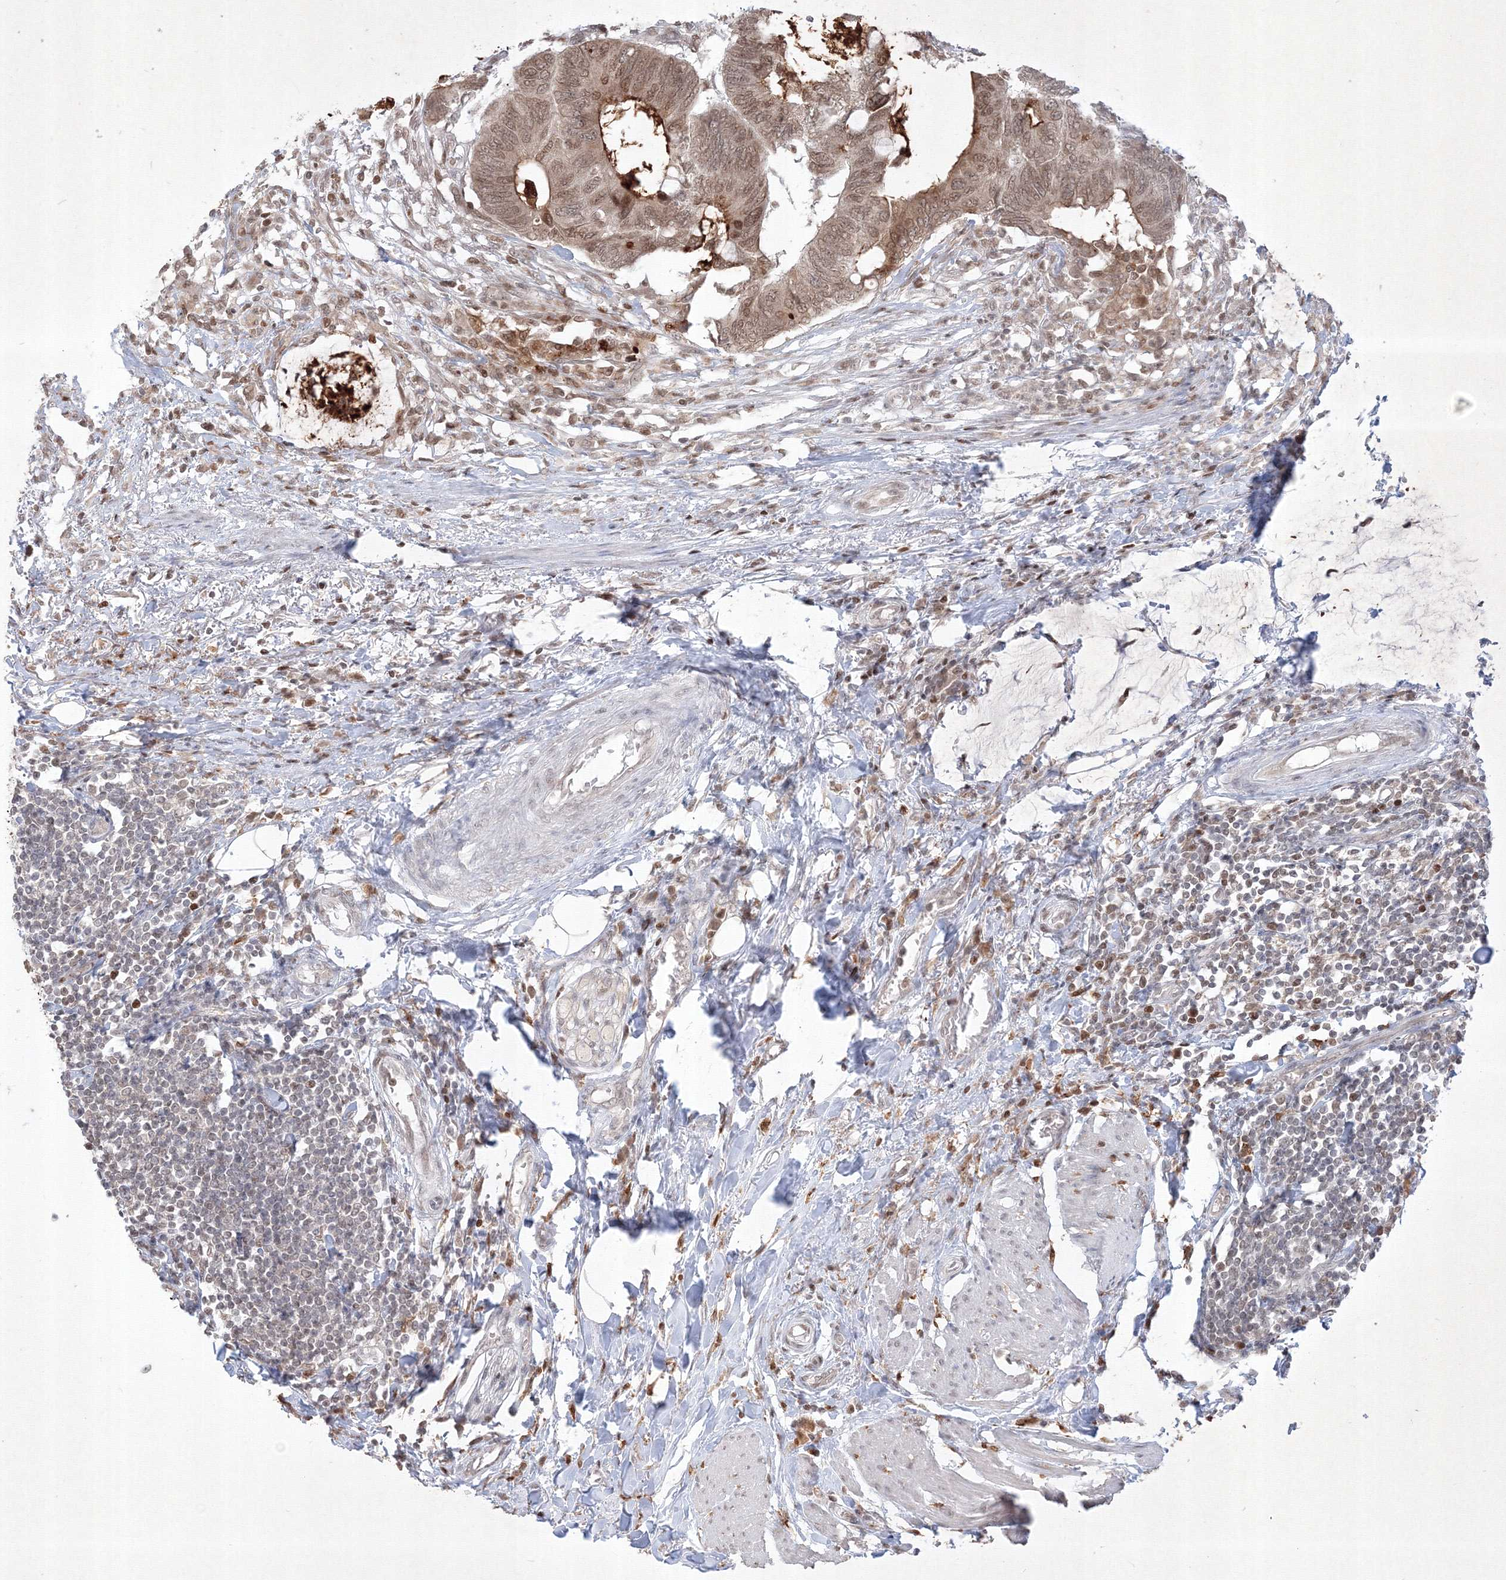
{"staining": {"intensity": "moderate", "quantity": ">75%", "location": "cytoplasmic/membranous,nuclear"}, "tissue": "colorectal cancer", "cell_type": "Tumor cells", "image_type": "cancer", "snomed": [{"axis": "morphology", "description": "Normal tissue, NOS"}, {"axis": "morphology", "description": "Adenocarcinoma, NOS"}, {"axis": "topography", "description": "Rectum"}, {"axis": "topography", "description": "Peripheral nerve tissue"}], "caption": "Adenocarcinoma (colorectal) stained with a brown dye demonstrates moderate cytoplasmic/membranous and nuclear positive staining in about >75% of tumor cells.", "gene": "TAB1", "patient": {"sex": "male", "age": 92}}